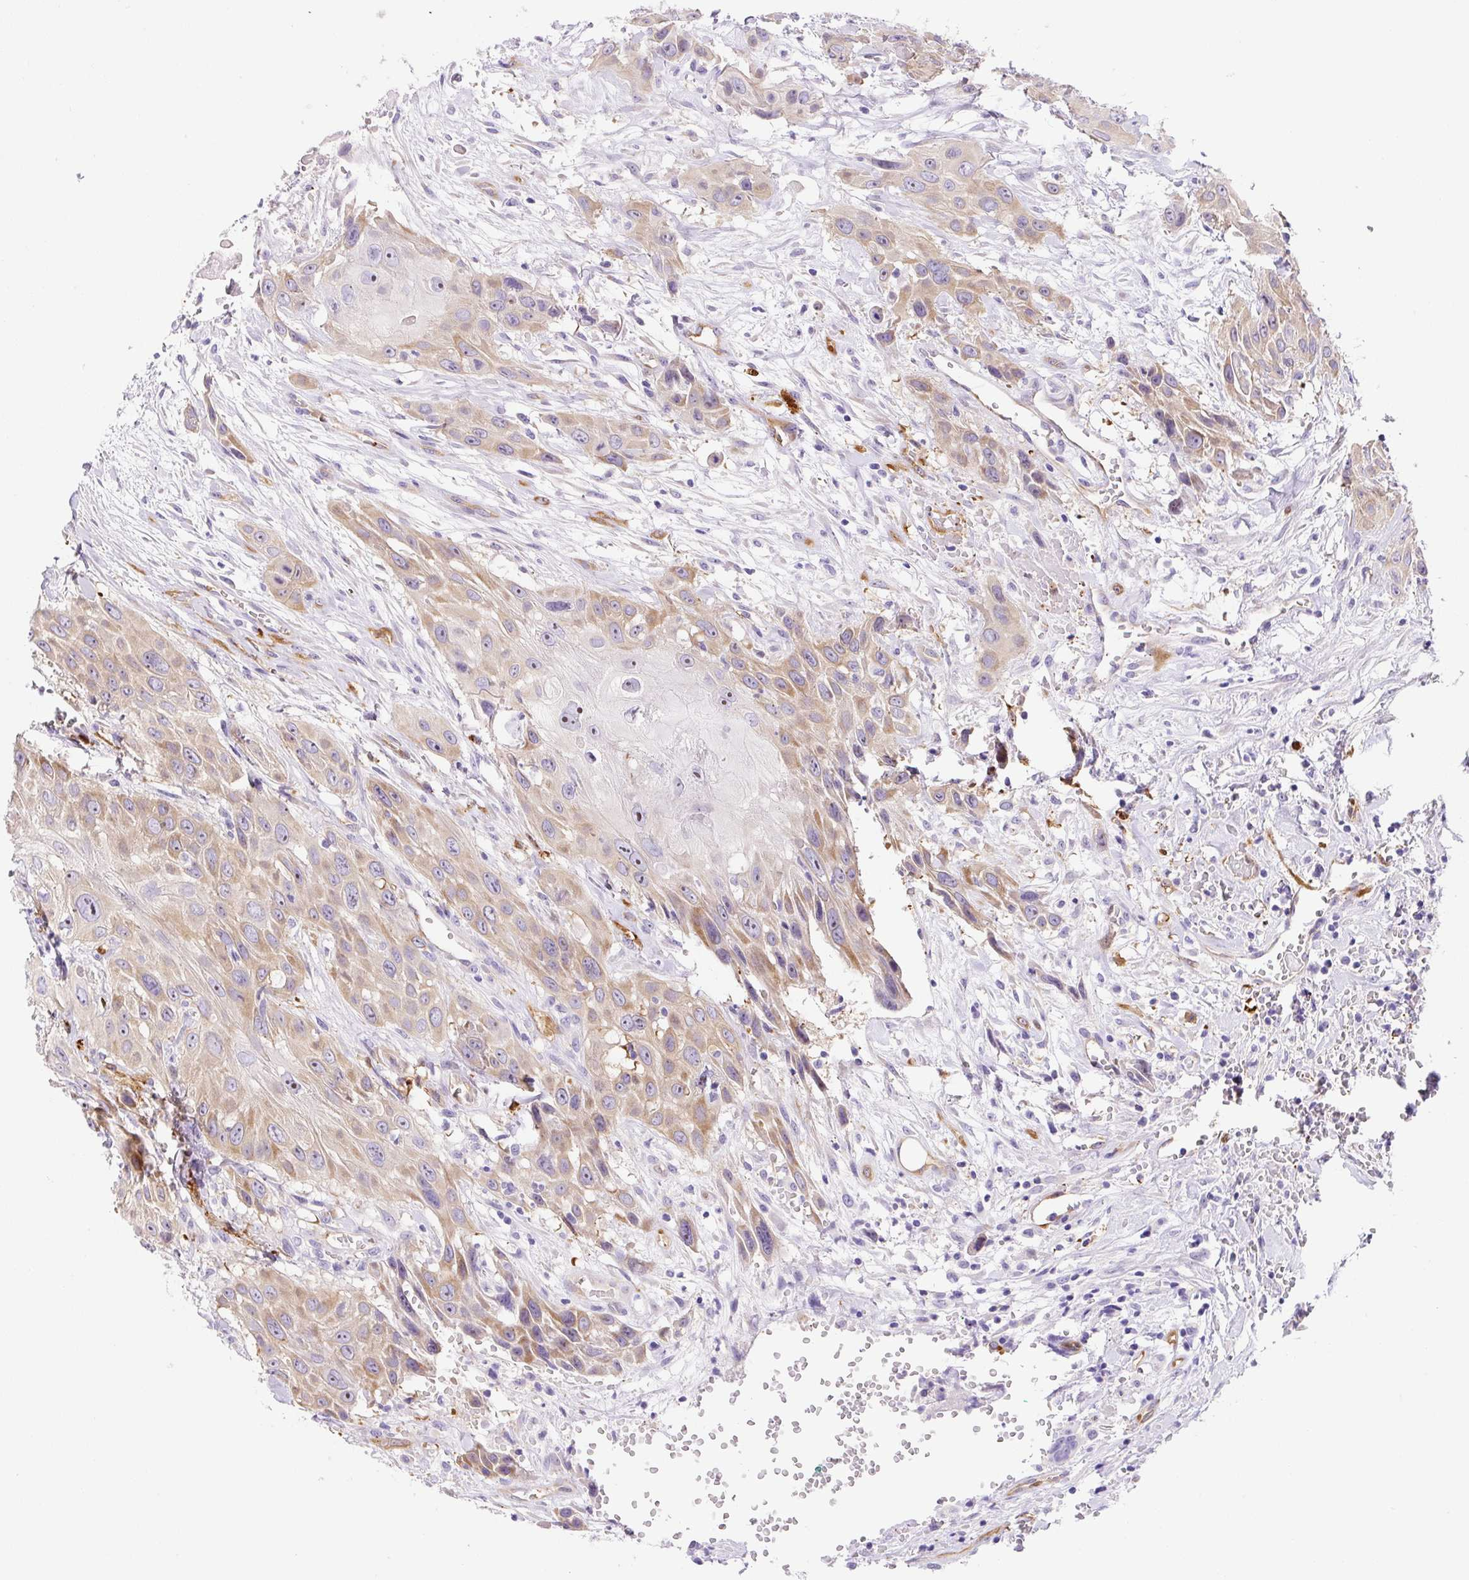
{"staining": {"intensity": "weak", "quantity": ">75%", "location": "cytoplasmic/membranous"}, "tissue": "head and neck cancer", "cell_type": "Tumor cells", "image_type": "cancer", "snomed": [{"axis": "morphology", "description": "Squamous cell carcinoma, NOS"}, {"axis": "topography", "description": "Head-Neck"}], "caption": "Head and neck squamous cell carcinoma was stained to show a protein in brown. There is low levels of weak cytoplasmic/membranous expression in about >75% of tumor cells. The protein of interest is shown in brown color, while the nuclei are stained blue.", "gene": "ASB4", "patient": {"sex": "male", "age": 81}}